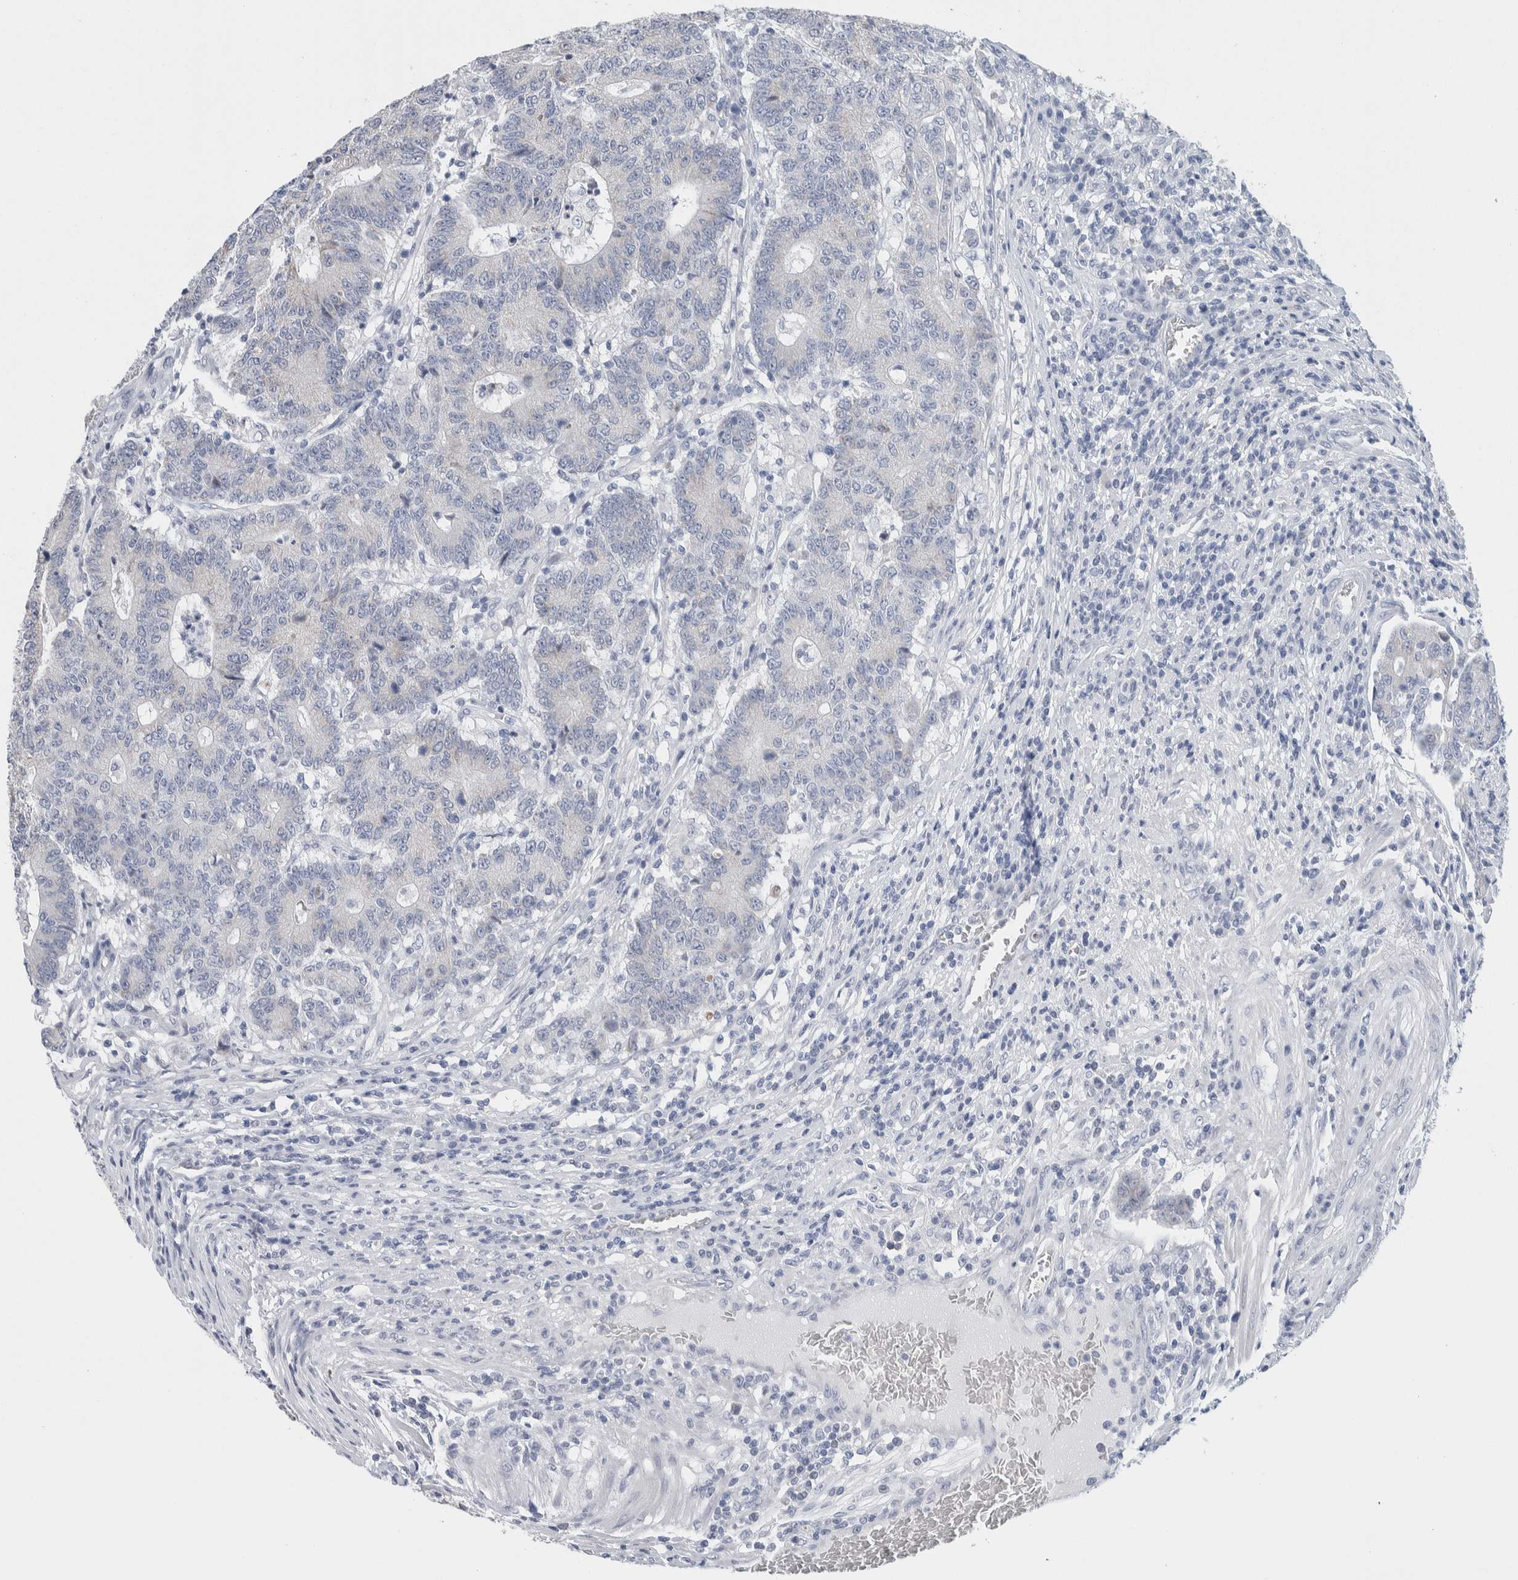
{"staining": {"intensity": "negative", "quantity": "none", "location": "none"}, "tissue": "colorectal cancer", "cell_type": "Tumor cells", "image_type": "cancer", "snomed": [{"axis": "morphology", "description": "Normal tissue, NOS"}, {"axis": "morphology", "description": "Adenocarcinoma, NOS"}, {"axis": "topography", "description": "Colon"}], "caption": "The immunohistochemistry photomicrograph has no significant expression in tumor cells of colorectal cancer (adenocarcinoma) tissue.", "gene": "SCN2A", "patient": {"sex": "female", "age": 75}}